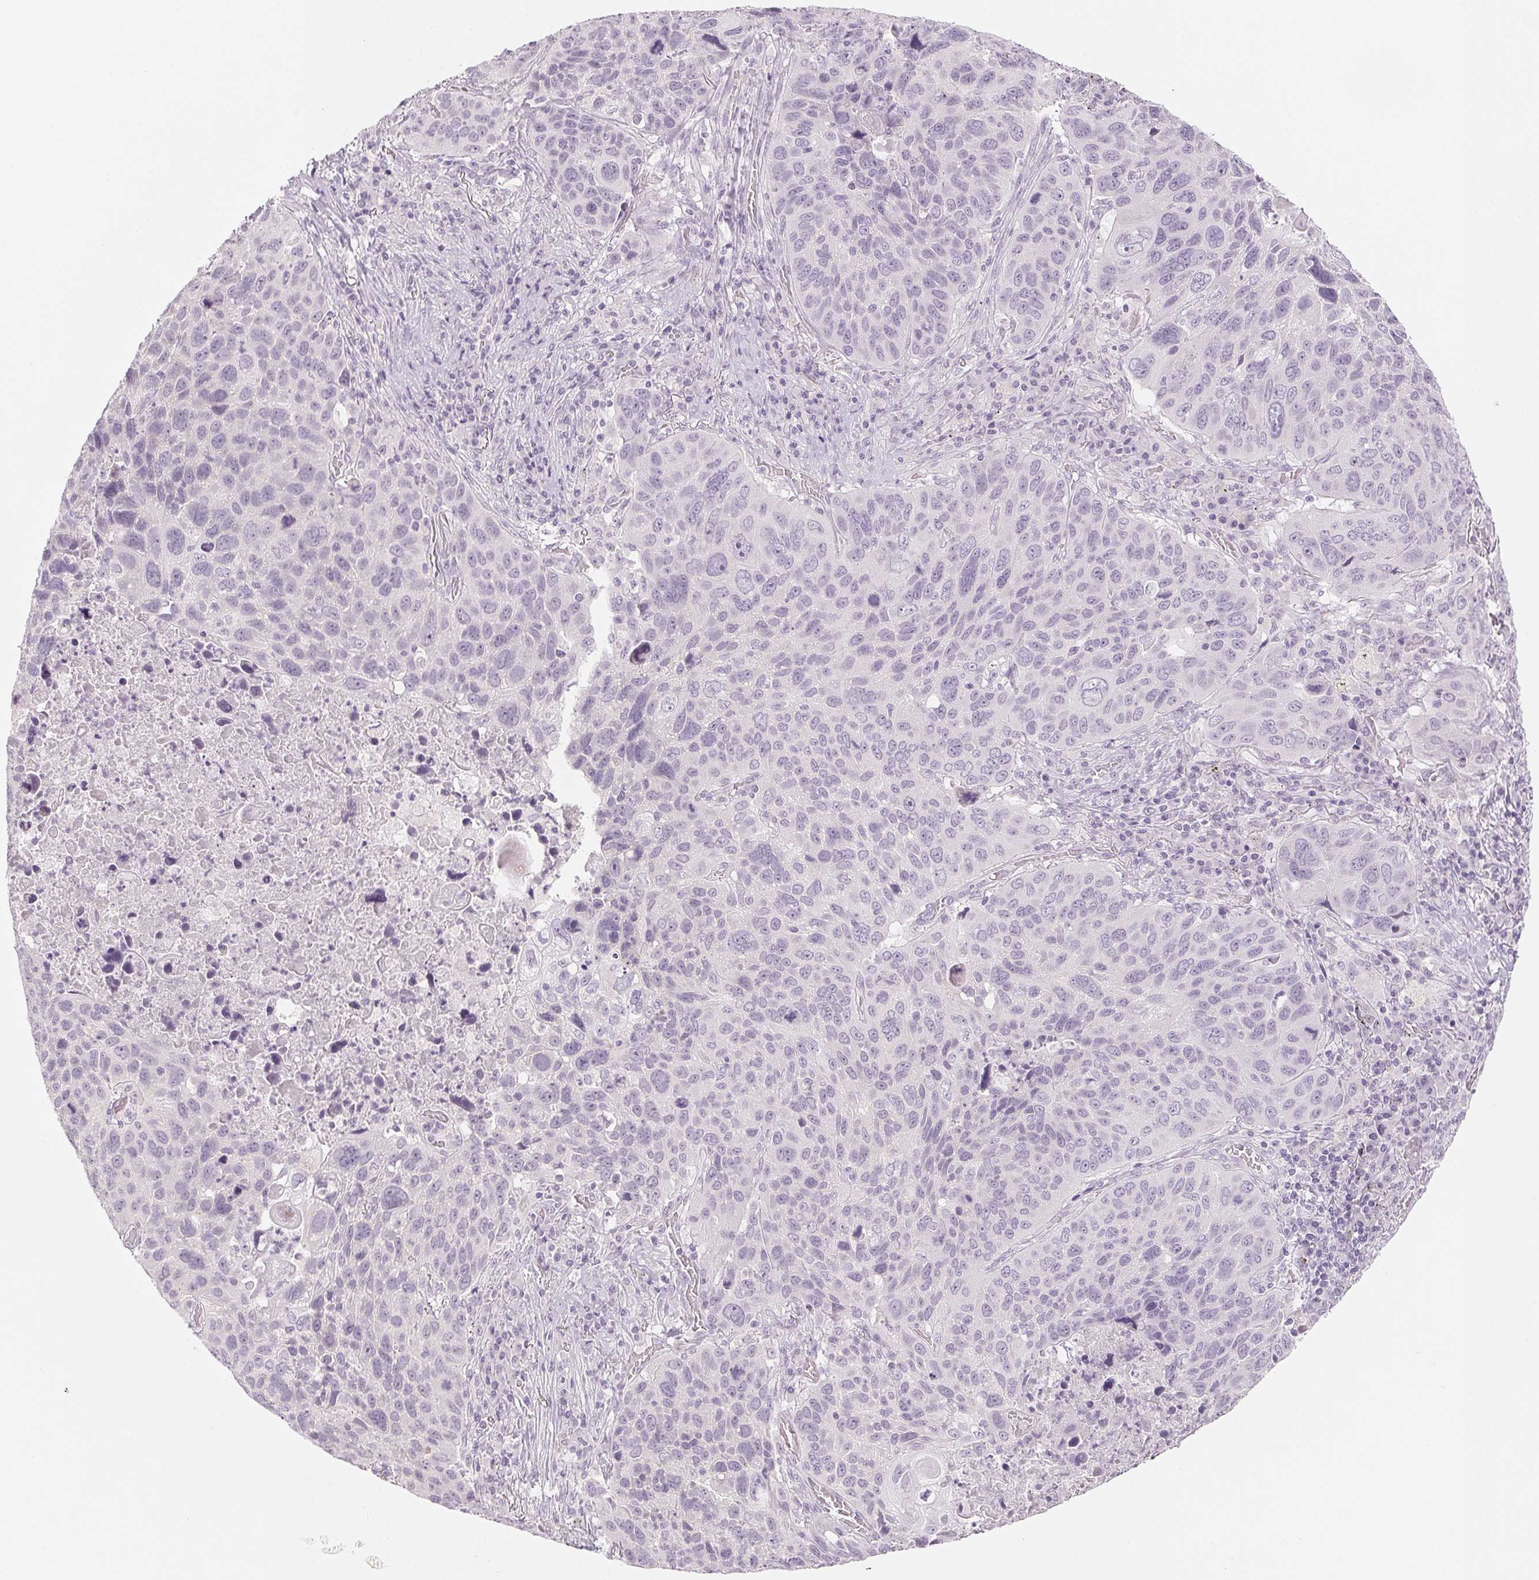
{"staining": {"intensity": "negative", "quantity": "none", "location": "none"}, "tissue": "lung cancer", "cell_type": "Tumor cells", "image_type": "cancer", "snomed": [{"axis": "morphology", "description": "Squamous cell carcinoma, NOS"}, {"axis": "topography", "description": "Lung"}], "caption": "Tumor cells show no significant expression in lung cancer (squamous cell carcinoma).", "gene": "EHHADH", "patient": {"sex": "male", "age": 68}}